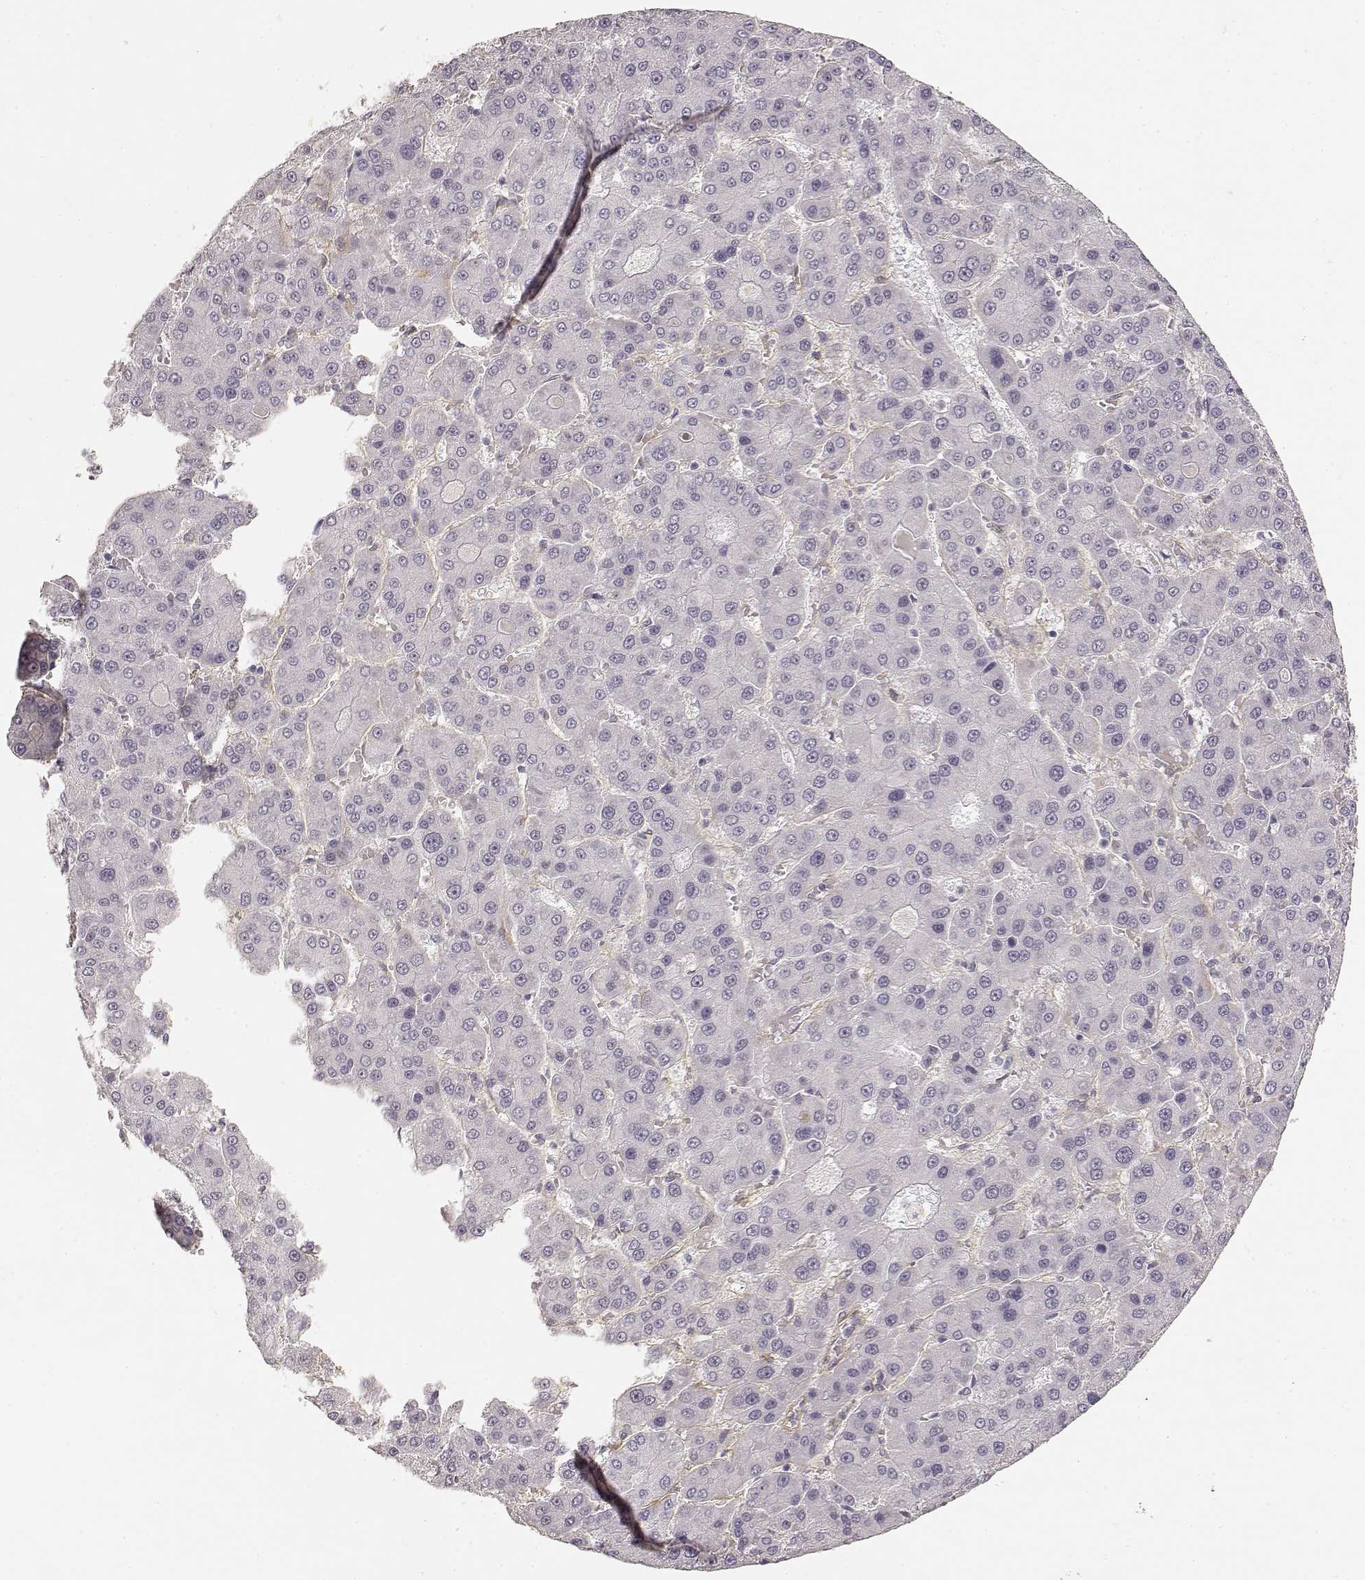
{"staining": {"intensity": "negative", "quantity": "none", "location": "none"}, "tissue": "liver cancer", "cell_type": "Tumor cells", "image_type": "cancer", "snomed": [{"axis": "morphology", "description": "Carcinoma, Hepatocellular, NOS"}, {"axis": "topography", "description": "Liver"}], "caption": "Immunohistochemistry (IHC) of human liver cancer shows no staining in tumor cells. (DAB (3,3'-diaminobenzidine) immunohistochemistry visualized using brightfield microscopy, high magnification).", "gene": "LAMA4", "patient": {"sex": "male", "age": 70}}